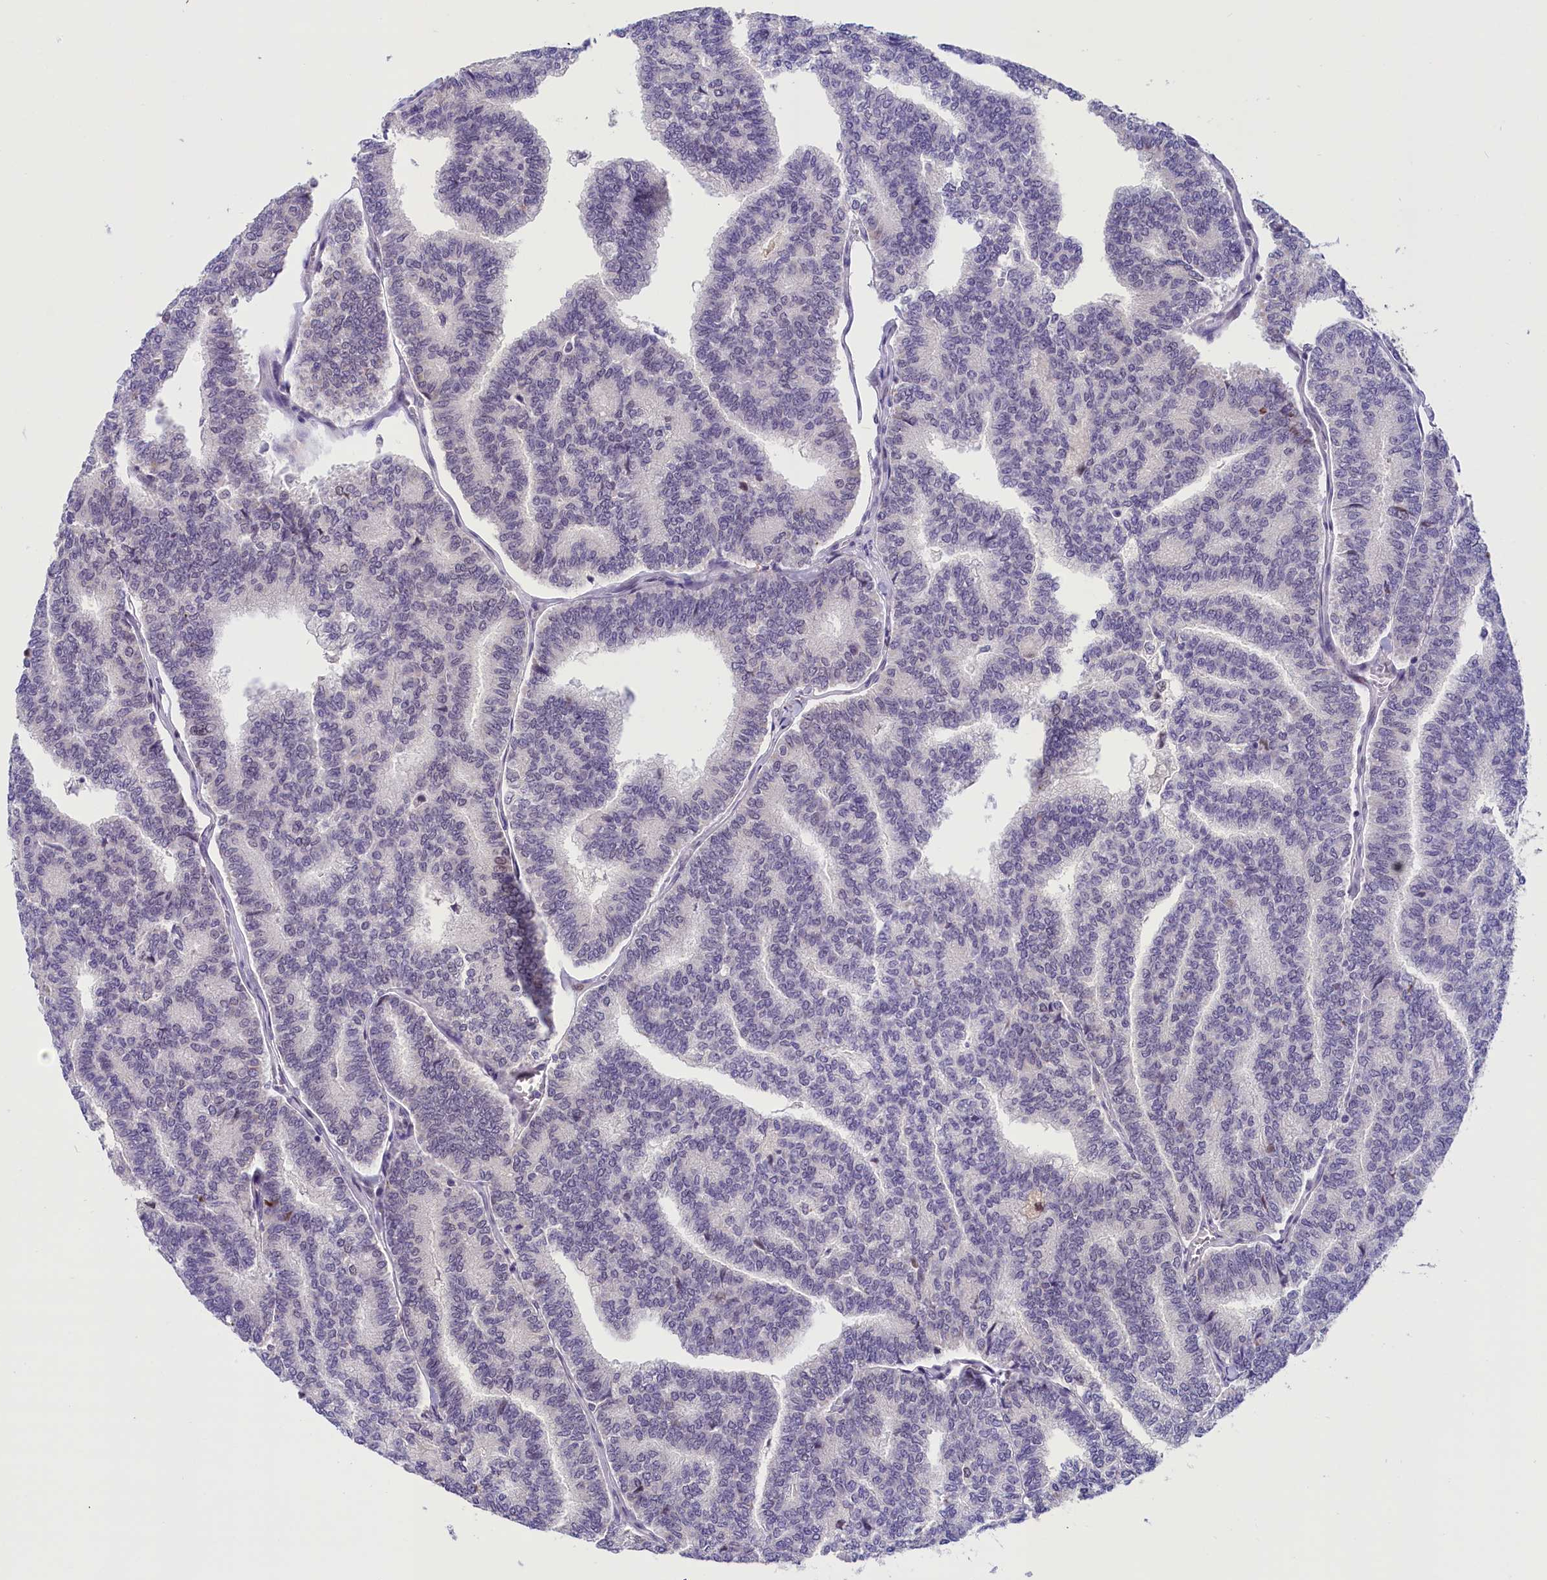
{"staining": {"intensity": "negative", "quantity": "none", "location": "none"}, "tissue": "thyroid cancer", "cell_type": "Tumor cells", "image_type": "cancer", "snomed": [{"axis": "morphology", "description": "Papillary adenocarcinoma, NOS"}, {"axis": "topography", "description": "Thyroid gland"}], "caption": "The IHC histopathology image has no significant positivity in tumor cells of thyroid papillary adenocarcinoma tissue.", "gene": "CDYL2", "patient": {"sex": "female", "age": 35}}